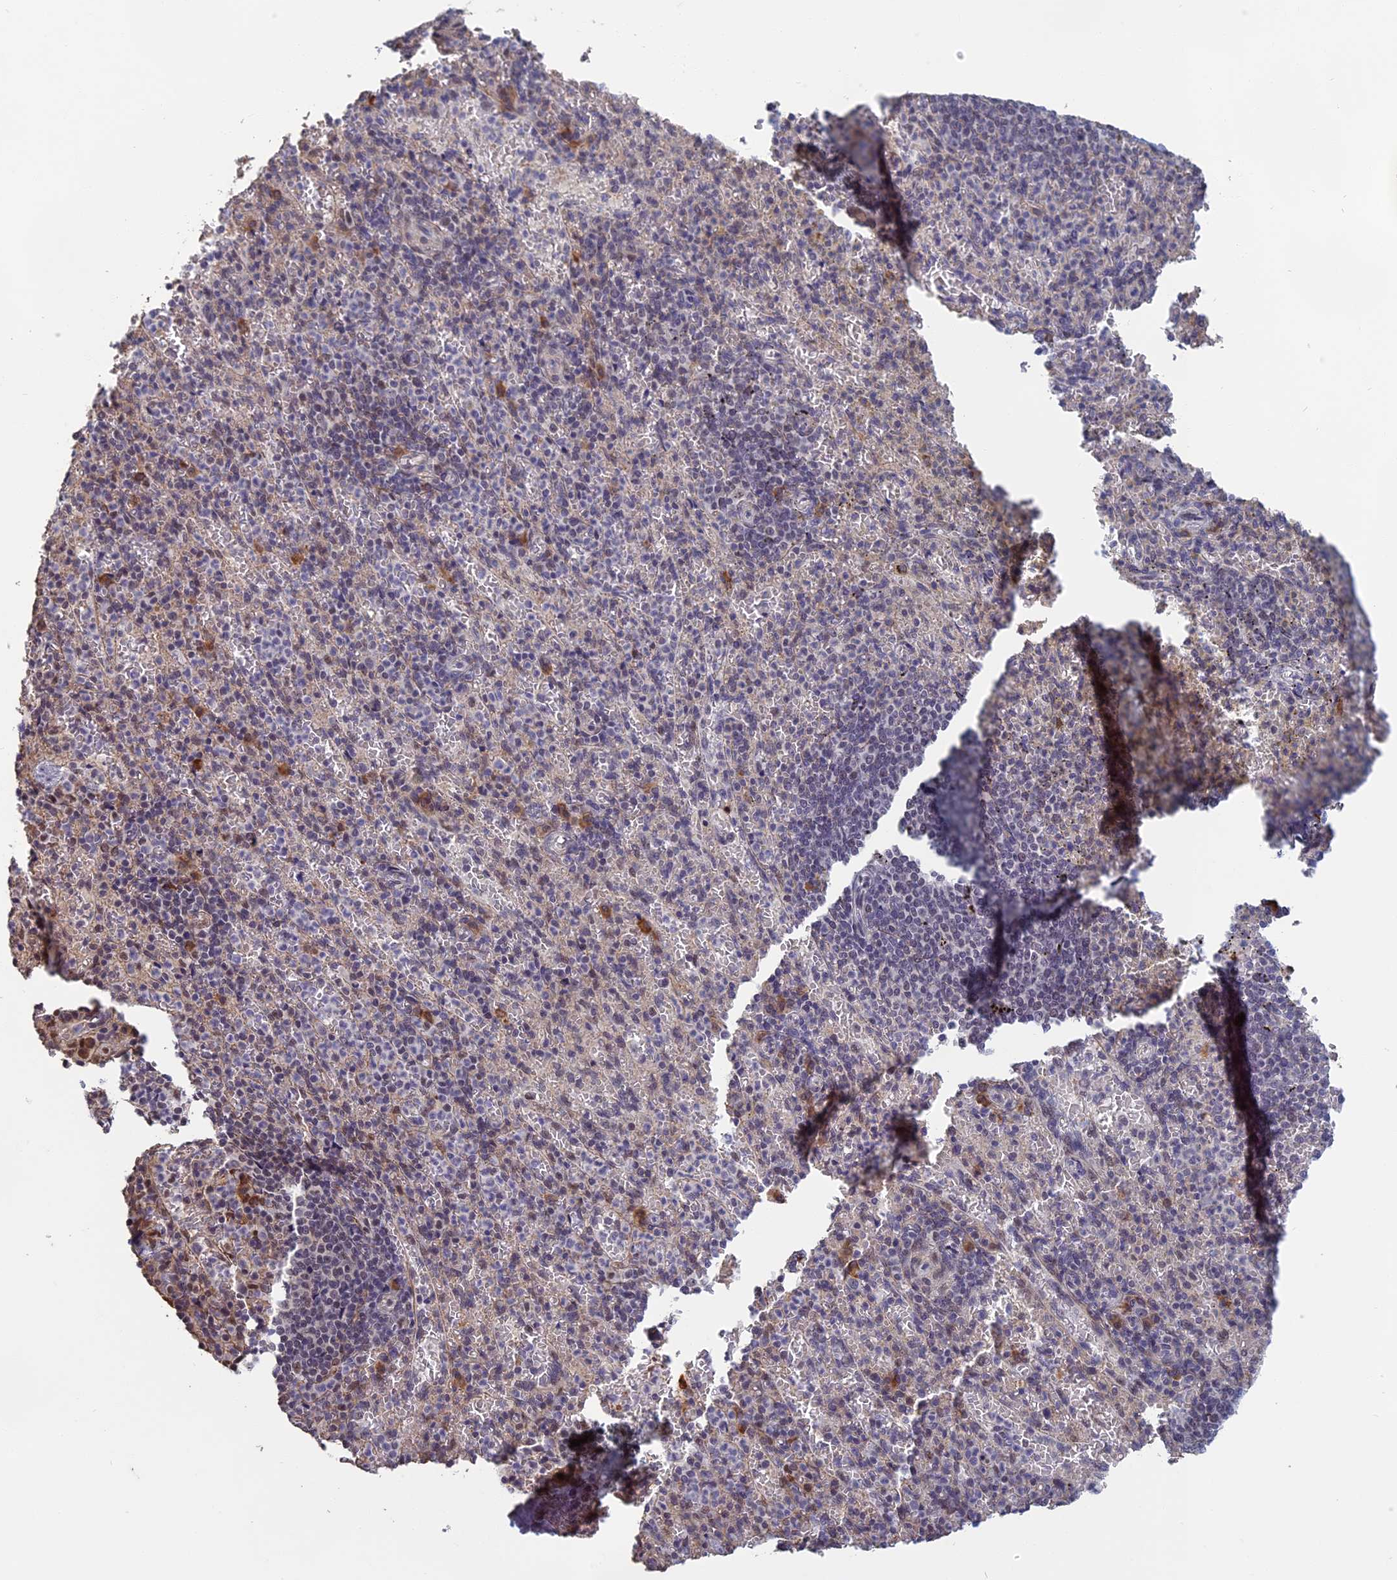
{"staining": {"intensity": "negative", "quantity": "none", "location": "none"}, "tissue": "spleen", "cell_type": "Cells in red pulp", "image_type": "normal", "snomed": [{"axis": "morphology", "description": "Normal tissue, NOS"}, {"axis": "topography", "description": "Spleen"}], "caption": "Protein analysis of benign spleen reveals no significant expression in cells in red pulp.", "gene": "MORF4L1", "patient": {"sex": "female", "age": 74}}